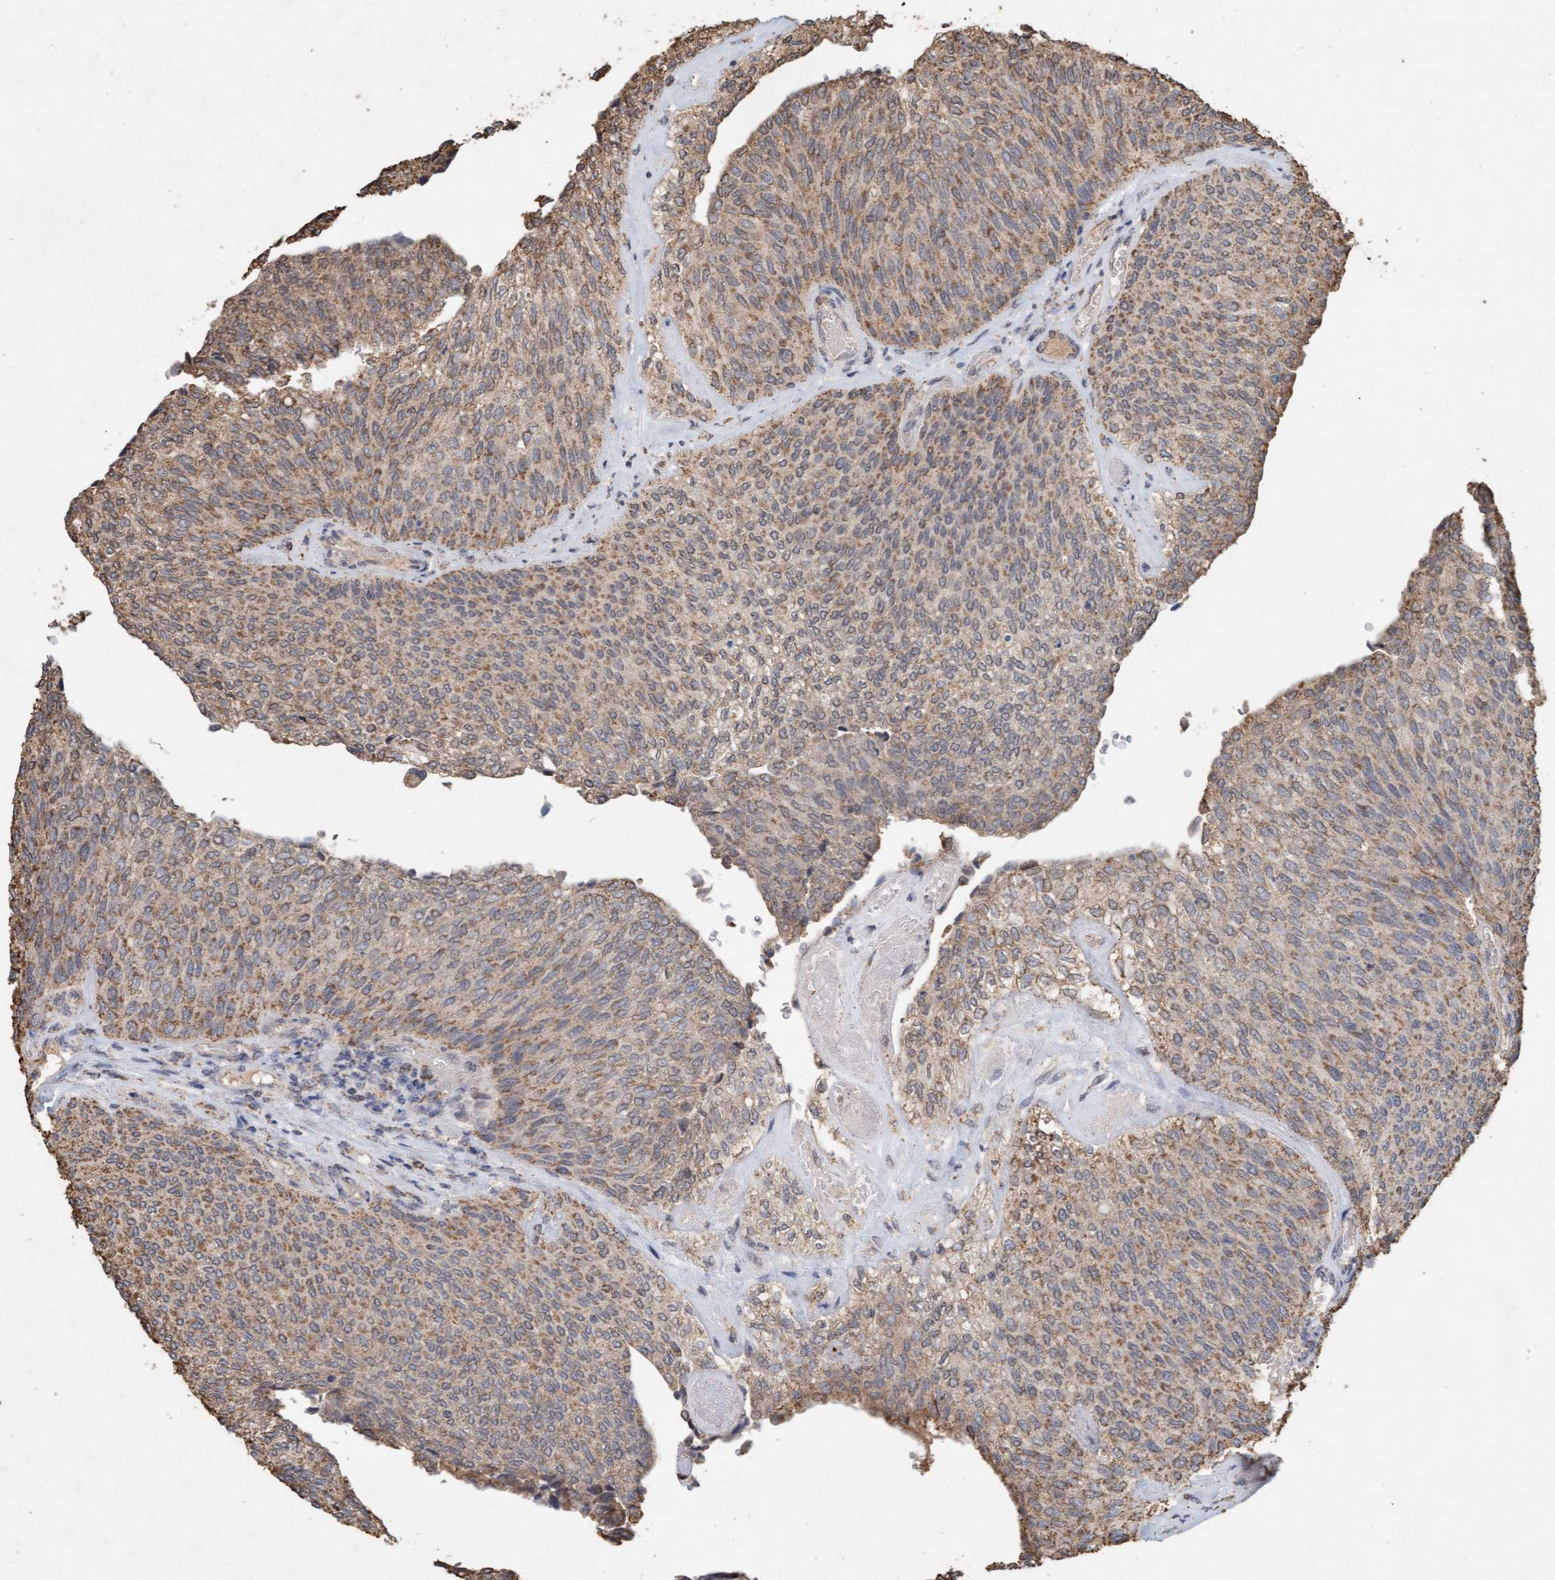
{"staining": {"intensity": "moderate", "quantity": ">75%", "location": "cytoplasmic/membranous"}, "tissue": "urothelial cancer", "cell_type": "Tumor cells", "image_type": "cancer", "snomed": [{"axis": "morphology", "description": "Urothelial carcinoma, Low grade"}, {"axis": "topography", "description": "Urinary bladder"}], "caption": "Human low-grade urothelial carcinoma stained with a protein marker reveals moderate staining in tumor cells.", "gene": "VSIG8", "patient": {"sex": "female", "age": 79}}